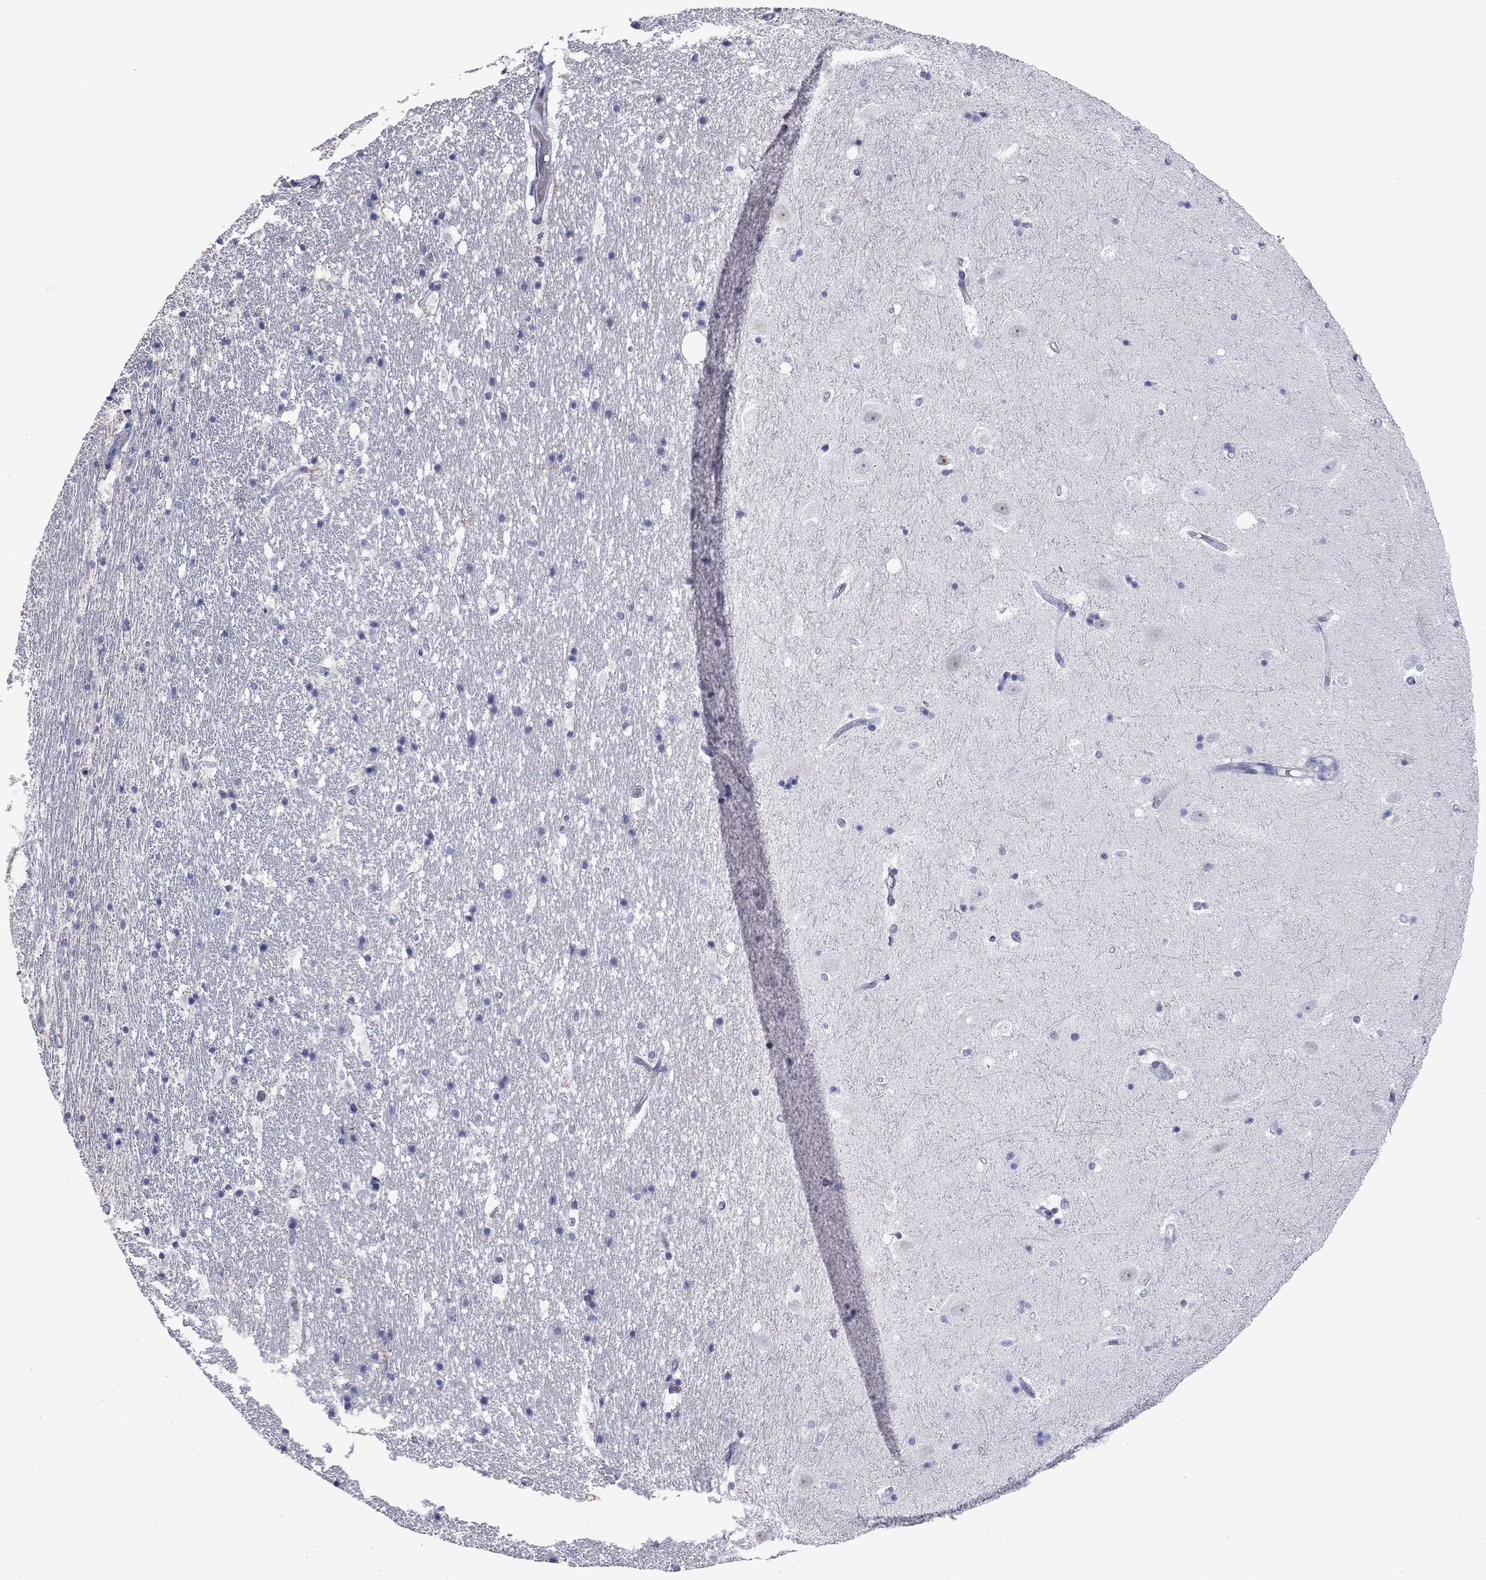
{"staining": {"intensity": "negative", "quantity": "none", "location": "none"}, "tissue": "hippocampus", "cell_type": "Glial cells", "image_type": "normal", "snomed": [{"axis": "morphology", "description": "Normal tissue, NOS"}, {"axis": "topography", "description": "Hippocampus"}], "caption": "This is an immunohistochemistry histopathology image of benign human hippocampus. There is no staining in glial cells.", "gene": "HPX", "patient": {"sex": "male", "age": 49}}